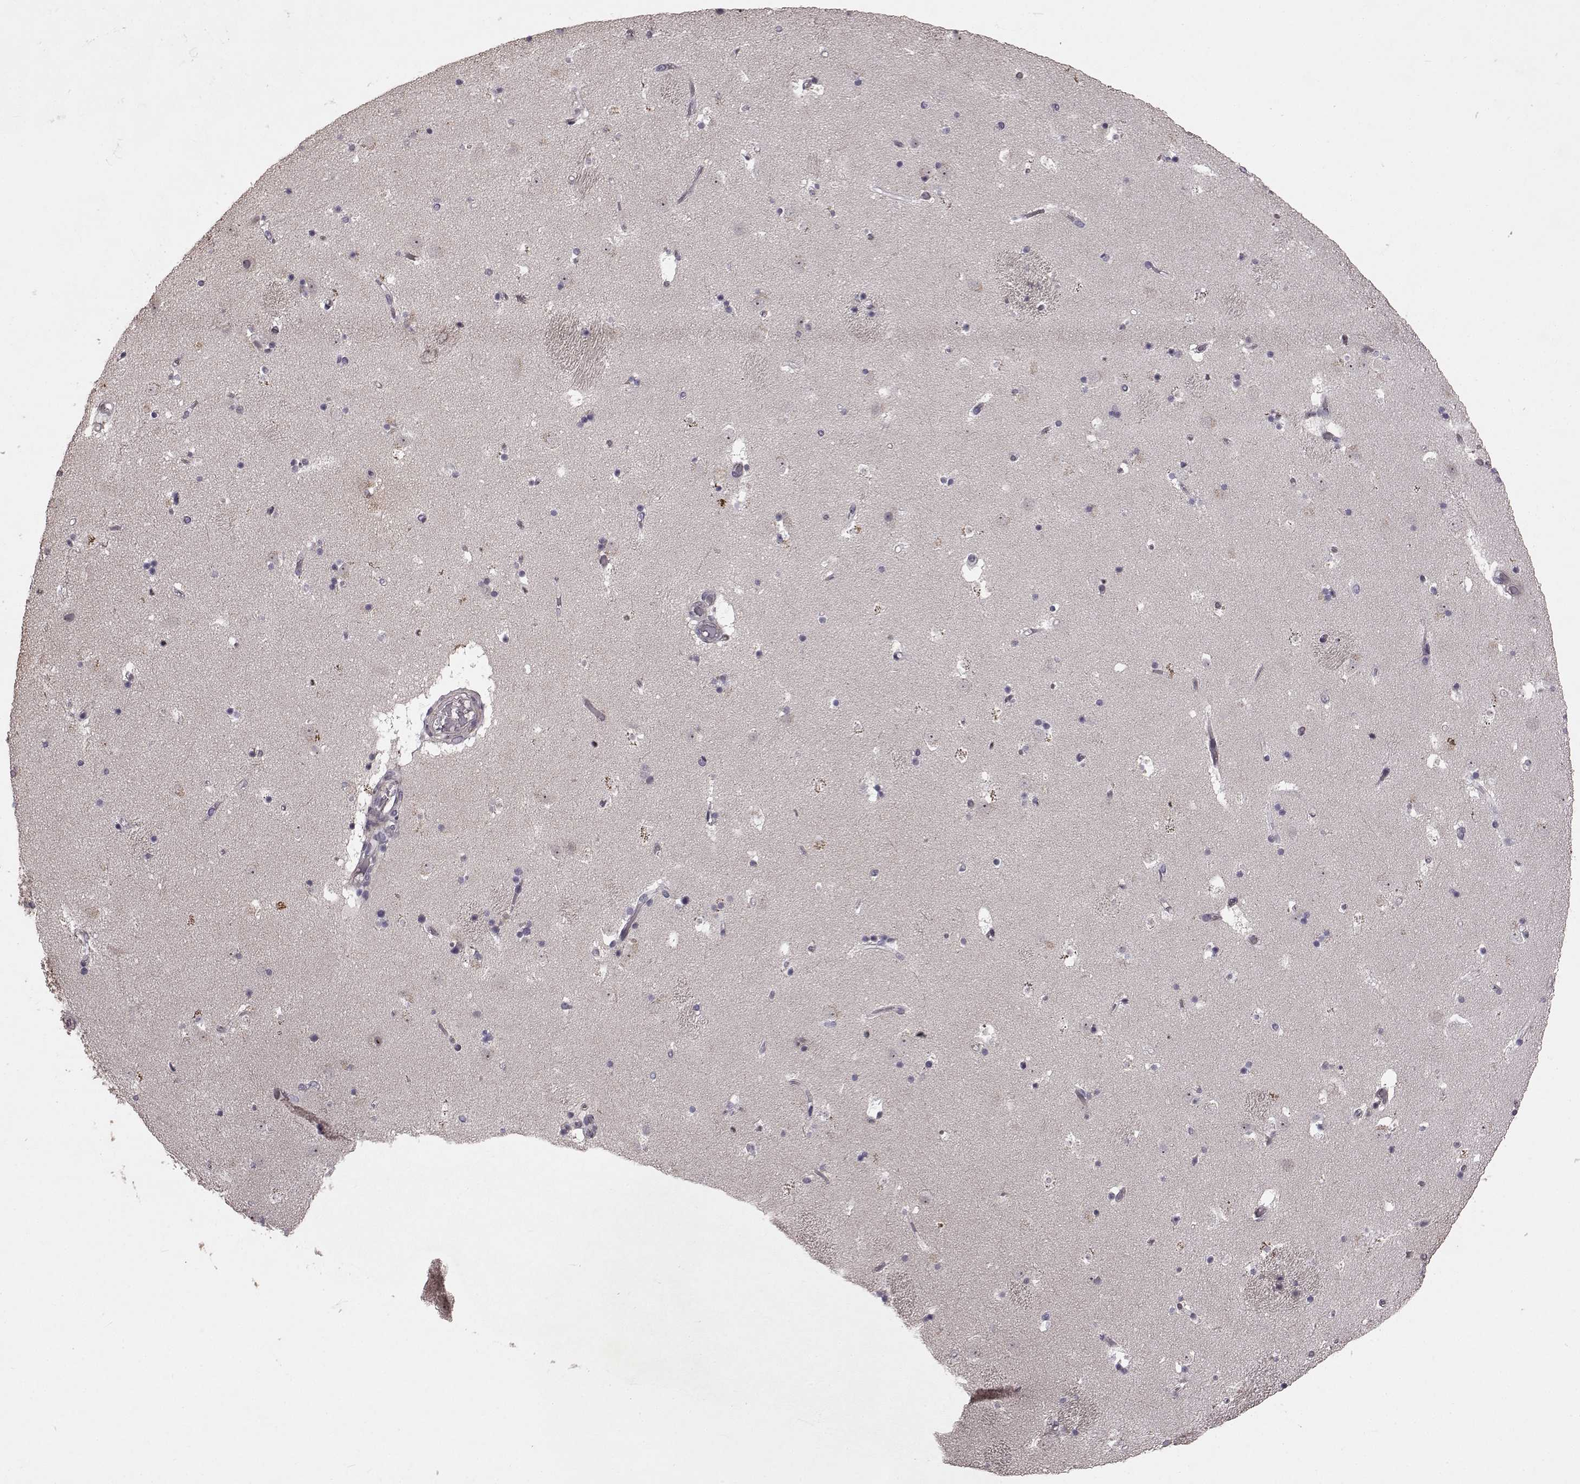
{"staining": {"intensity": "negative", "quantity": "none", "location": "none"}, "tissue": "caudate", "cell_type": "Glial cells", "image_type": "normal", "snomed": [{"axis": "morphology", "description": "Normal tissue, NOS"}, {"axis": "topography", "description": "Lateral ventricle wall"}], "caption": "Human caudate stained for a protein using immunohistochemistry (IHC) shows no staining in glial cells.", "gene": "SLC22A18", "patient": {"sex": "female", "age": 42}}